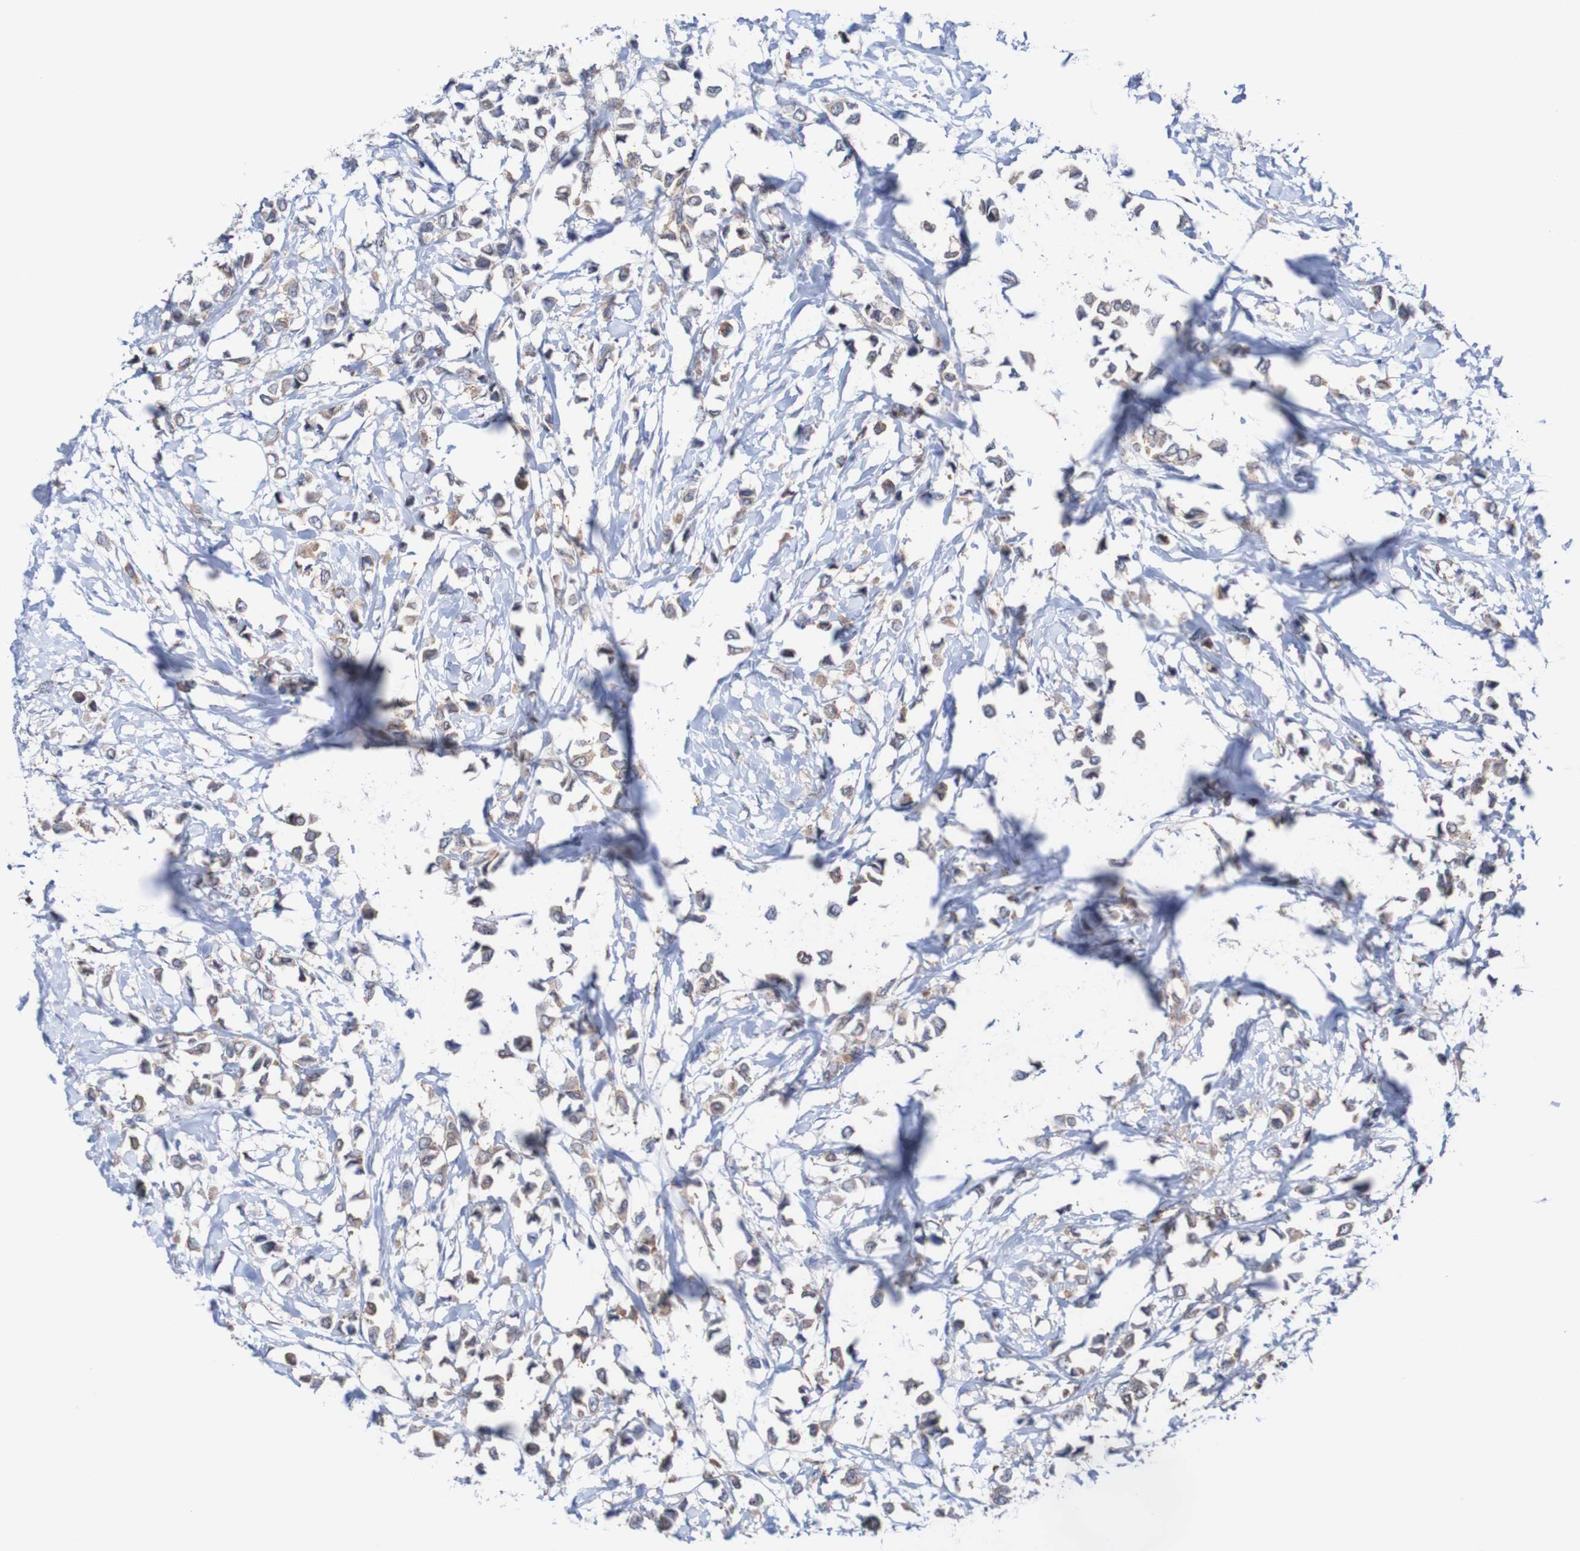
{"staining": {"intensity": "weak", "quantity": ">75%", "location": "cytoplasmic/membranous"}, "tissue": "breast cancer", "cell_type": "Tumor cells", "image_type": "cancer", "snomed": [{"axis": "morphology", "description": "Lobular carcinoma"}, {"axis": "topography", "description": "Breast"}], "caption": "Immunohistochemical staining of human breast cancer (lobular carcinoma) displays weak cytoplasmic/membranous protein positivity in about >75% of tumor cells.", "gene": "RIGI", "patient": {"sex": "female", "age": 51}}